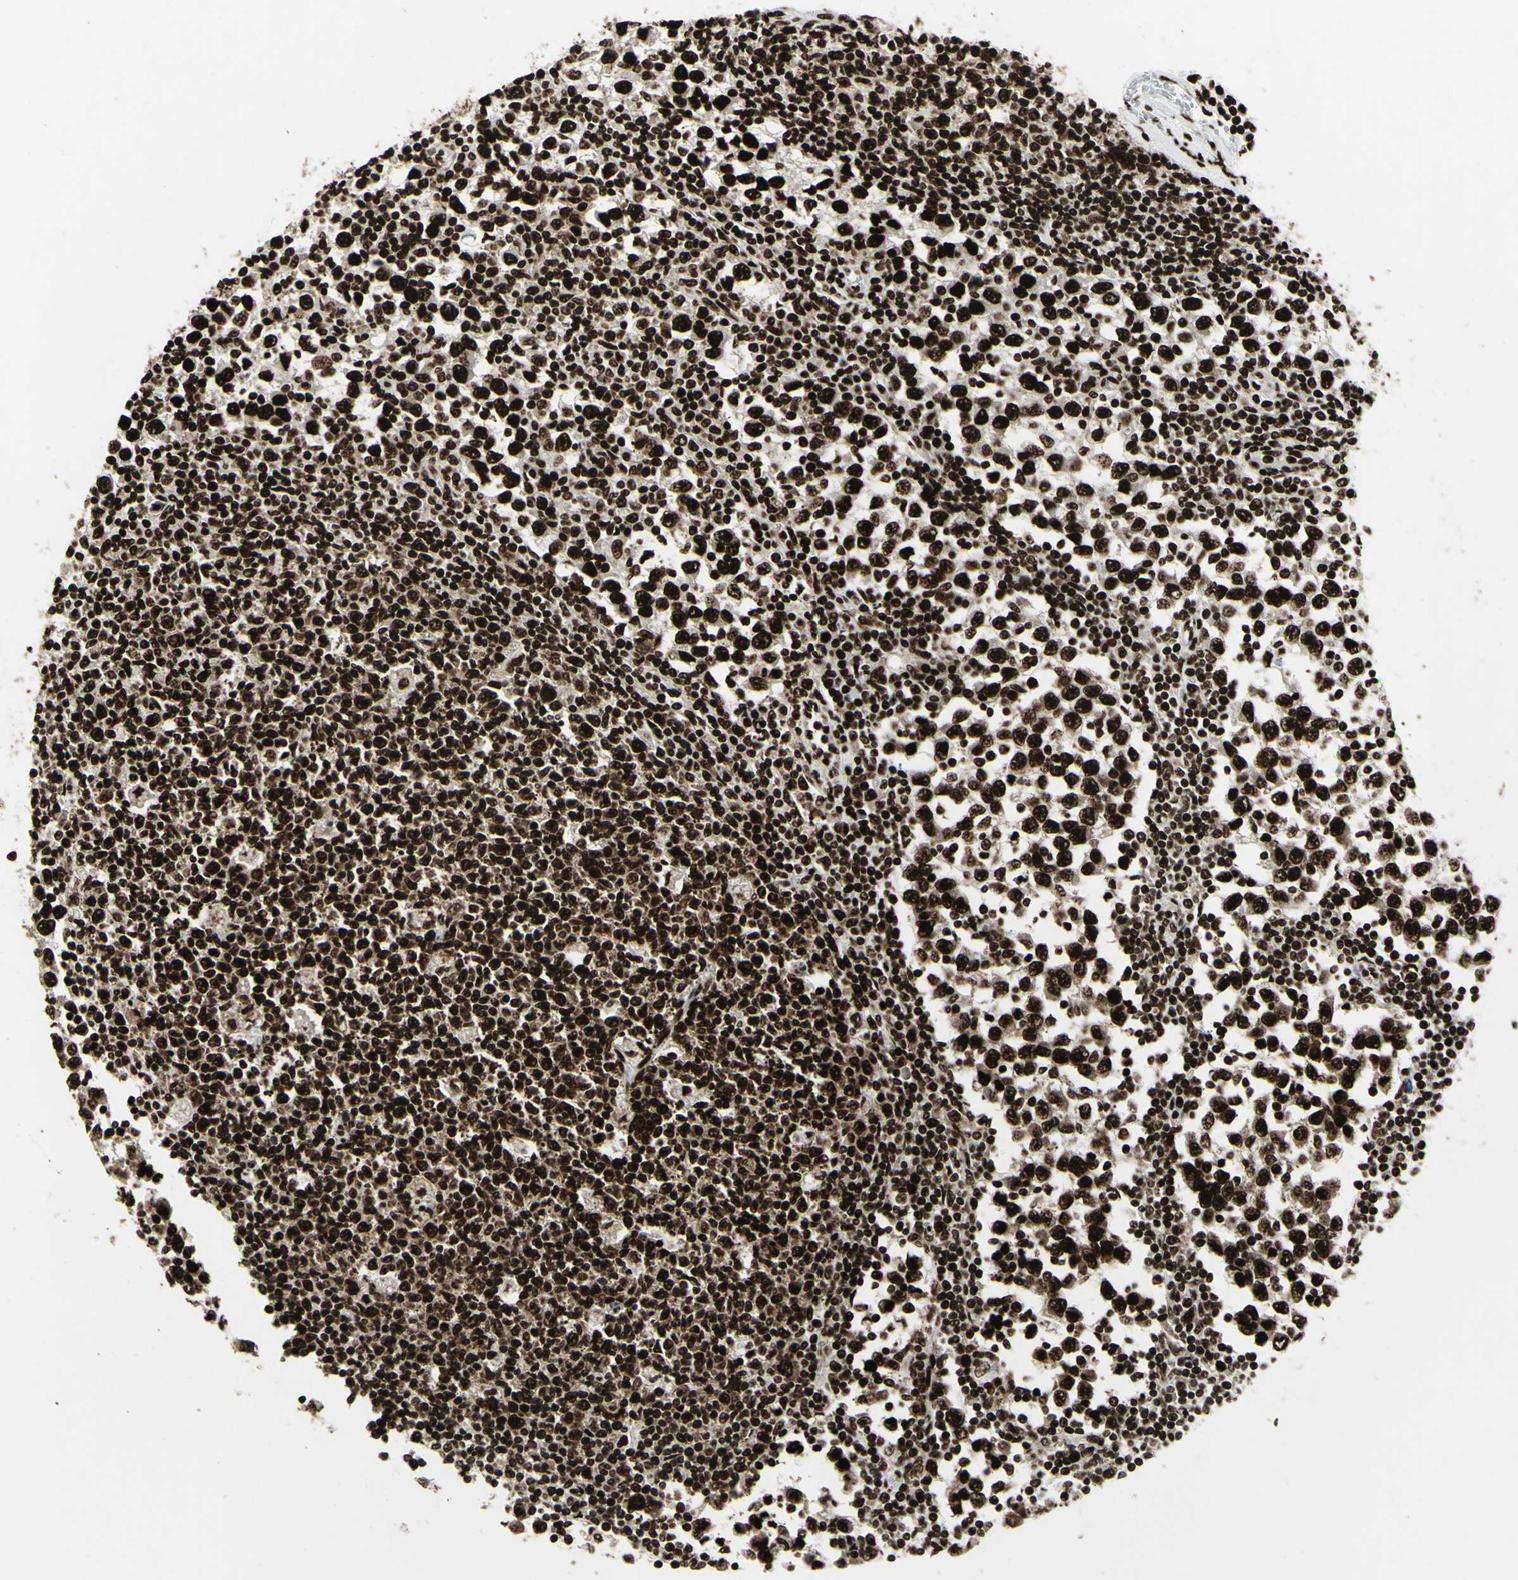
{"staining": {"intensity": "strong", "quantity": ">75%", "location": "cytoplasmic/membranous,nuclear"}, "tissue": "testis cancer", "cell_type": "Tumor cells", "image_type": "cancer", "snomed": [{"axis": "morphology", "description": "Seminoma, NOS"}, {"axis": "topography", "description": "Testis"}], "caption": "Tumor cells display high levels of strong cytoplasmic/membranous and nuclear expression in approximately >75% of cells in testis seminoma.", "gene": "U2AF2", "patient": {"sex": "male", "age": 65}}